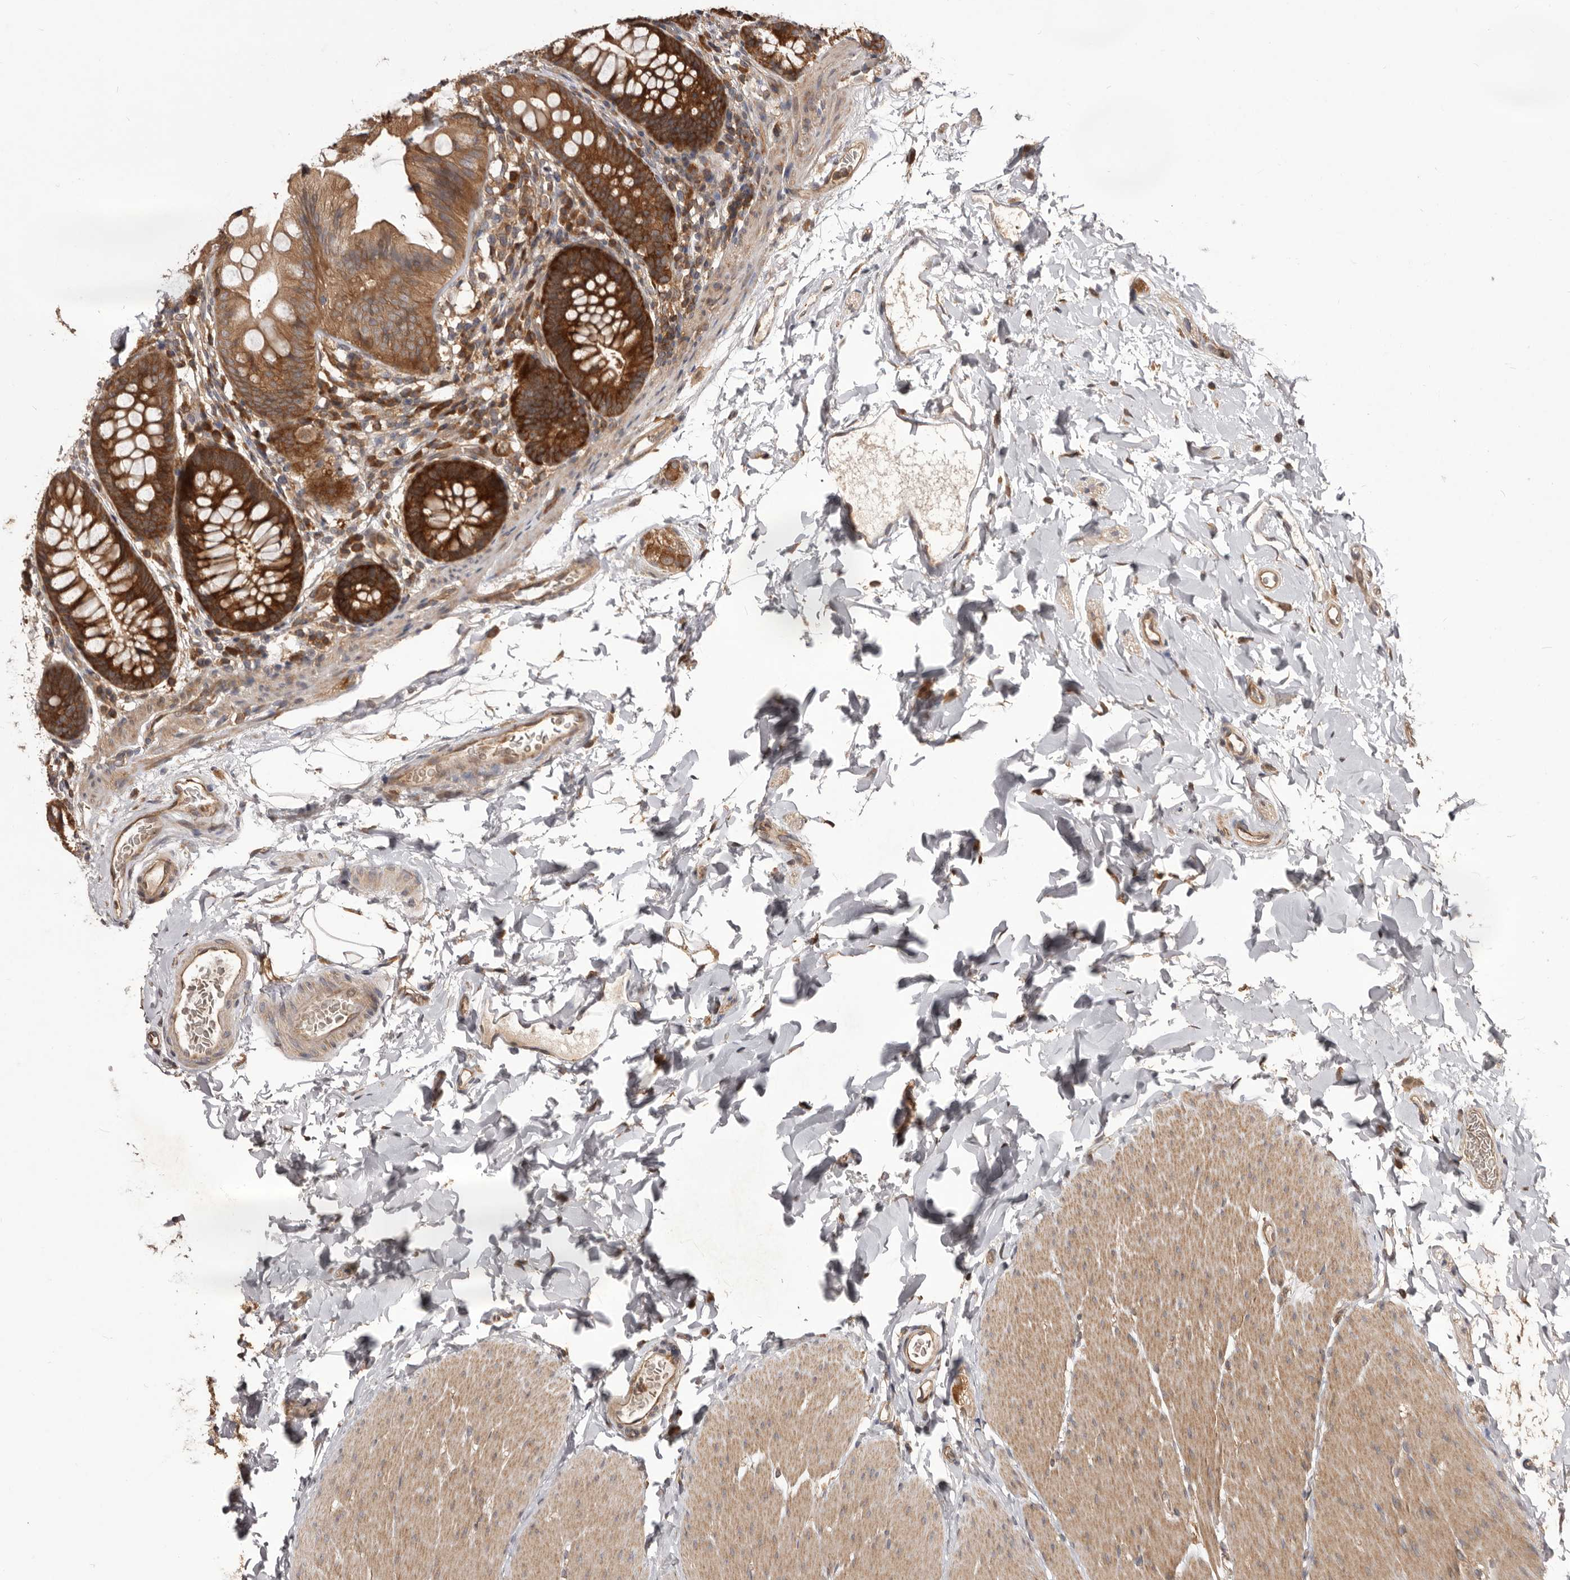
{"staining": {"intensity": "weak", "quantity": ">75%", "location": "cytoplasmic/membranous"}, "tissue": "colon", "cell_type": "Endothelial cells", "image_type": "normal", "snomed": [{"axis": "morphology", "description": "Normal tissue, NOS"}, {"axis": "topography", "description": "Colon"}], "caption": "Immunohistochemical staining of benign human colon reveals weak cytoplasmic/membranous protein positivity in approximately >75% of endothelial cells.", "gene": "HBS1L", "patient": {"sex": "female", "age": 62}}